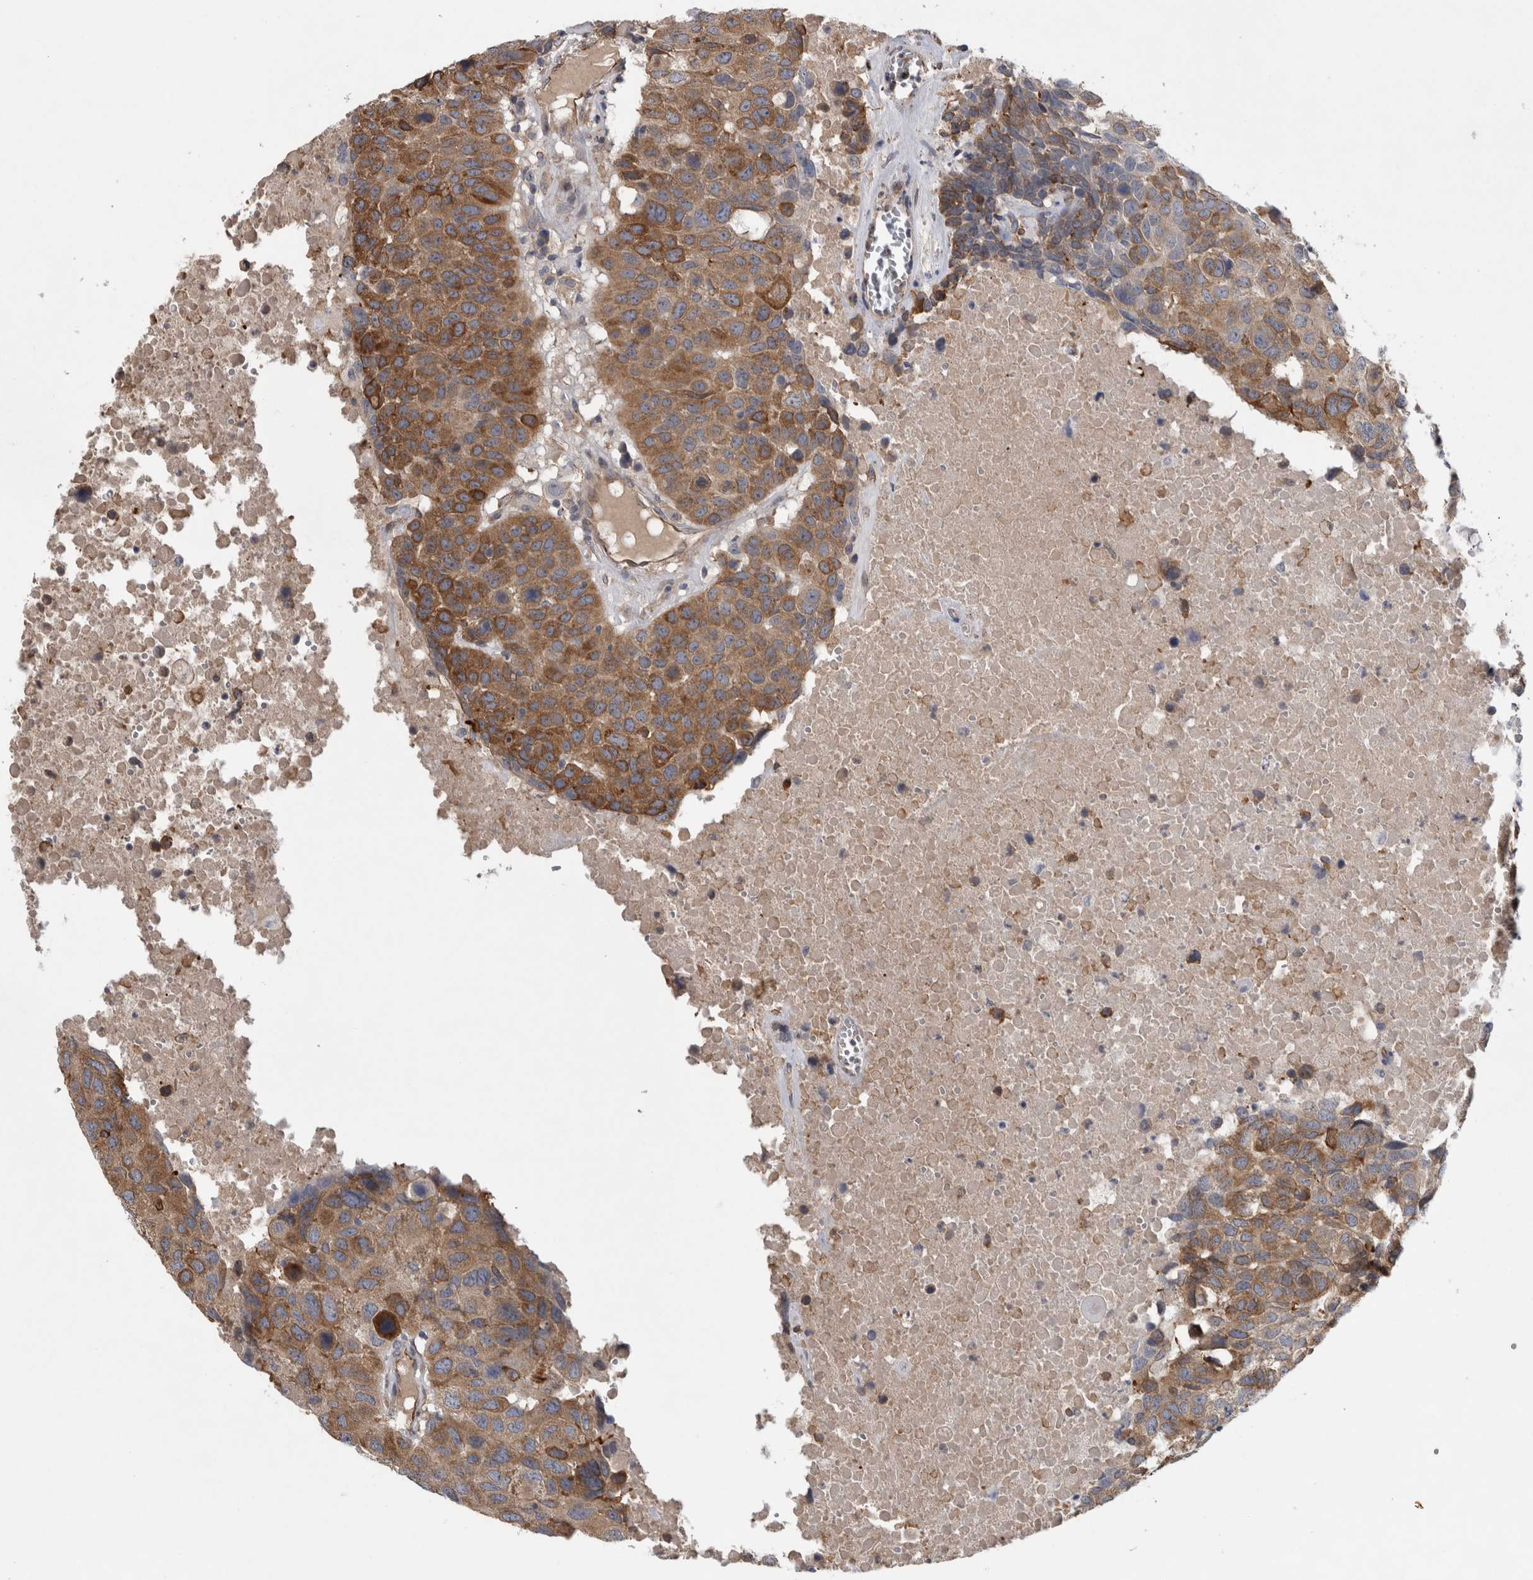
{"staining": {"intensity": "moderate", "quantity": ">75%", "location": "cytoplasmic/membranous"}, "tissue": "head and neck cancer", "cell_type": "Tumor cells", "image_type": "cancer", "snomed": [{"axis": "morphology", "description": "Squamous cell carcinoma, NOS"}, {"axis": "topography", "description": "Head-Neck"}], "caption": "Head and neck squamous cell carcinoma stained for a protein (brown) displays moderate cytoplasmic/membranous positive expression in approximately >75% of tumor cells.", "gene": "ANKFY1", "patient": {"sex": "male", "age": 66}}